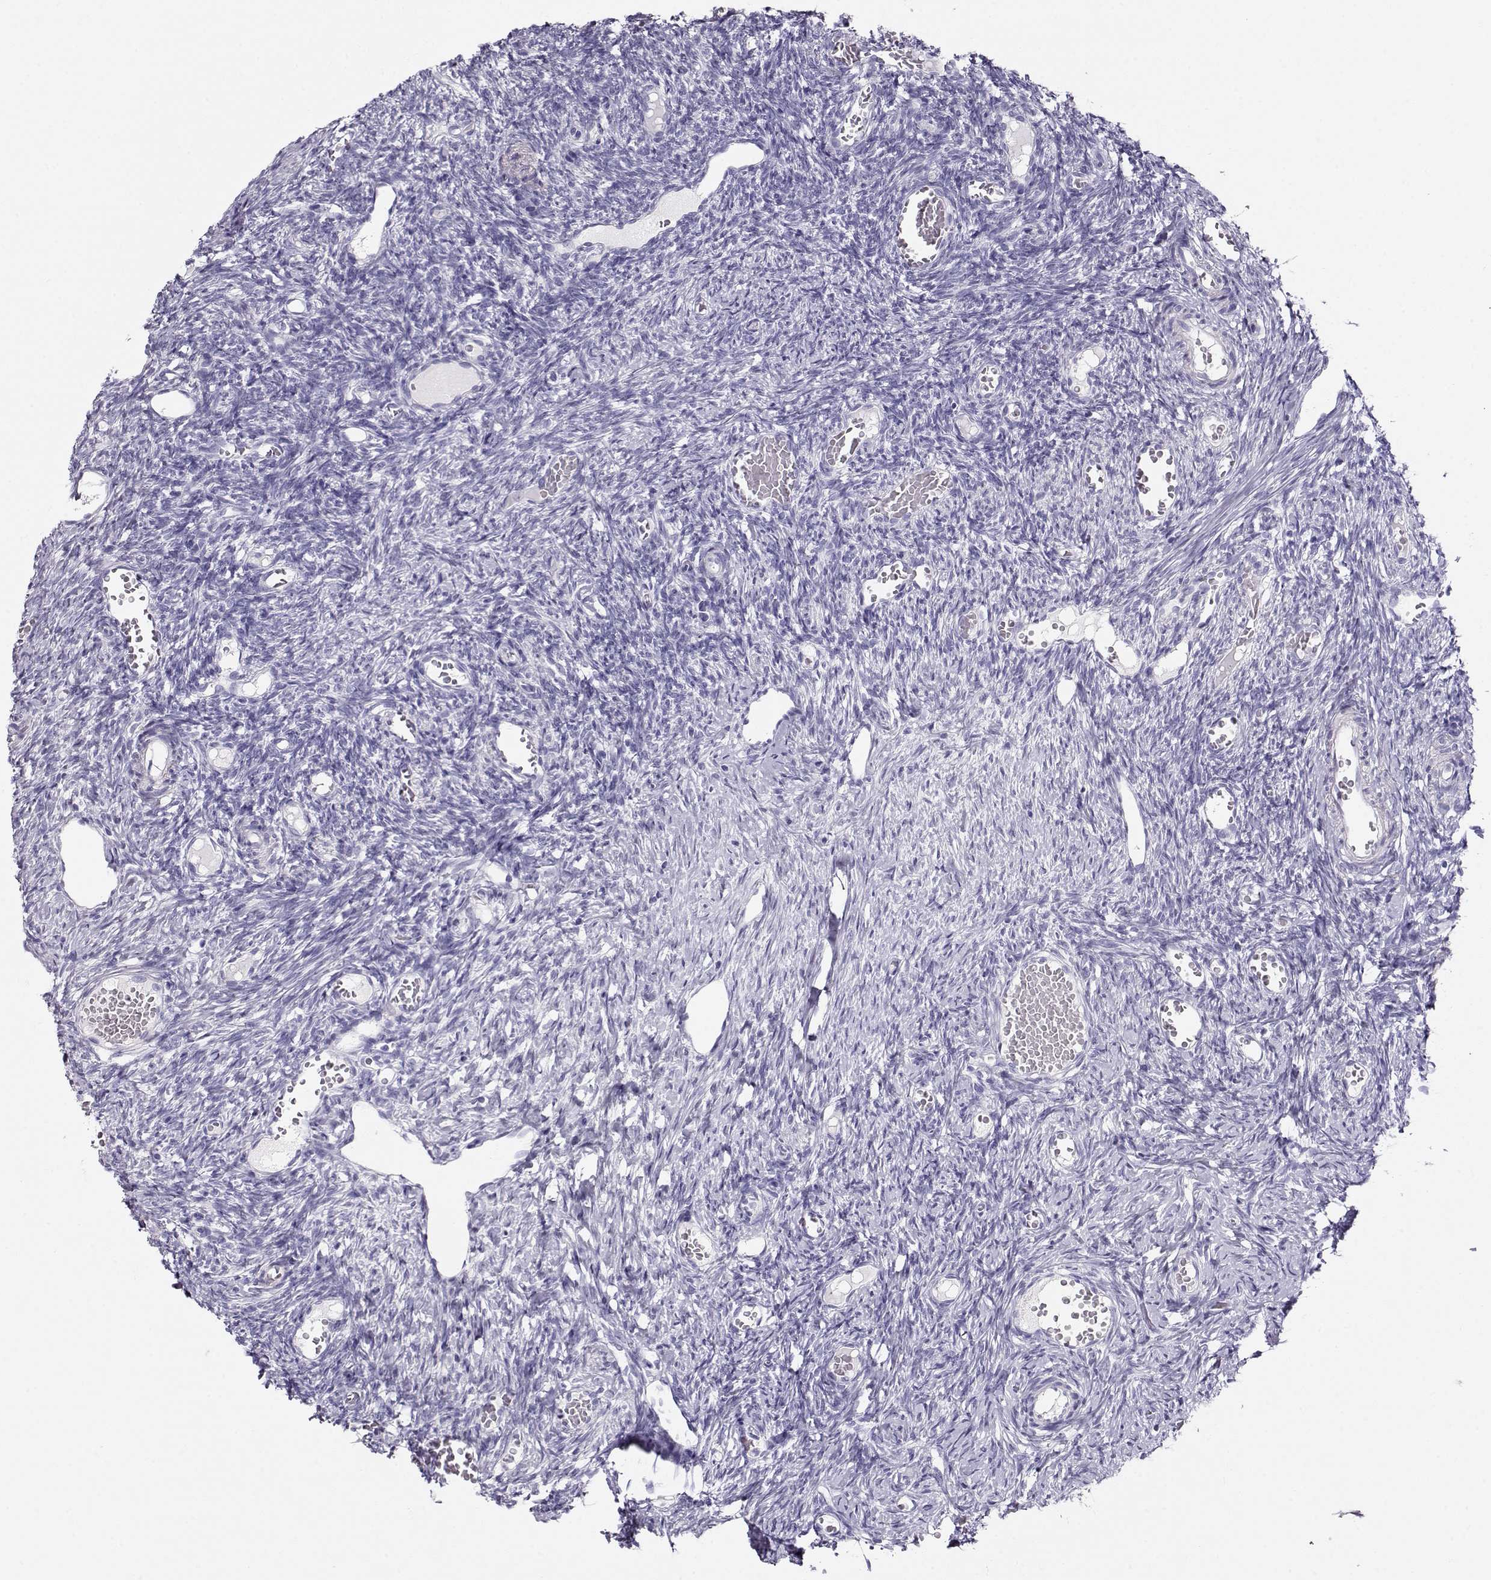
{"staining": {"intensity": "negative", "quantity": "none", "location": "none"}, "tissue": "ovary", "cell_type": "Follicle cells", "image_type": "normal", "snomed": [{"axis": "morphology", "description": "Normal tissue, NOS"}, {"axis": "topography", "description": "Ovary"}], "caption": "DAB immunohistochemical staining of normal human ovary displays no significant positivity in follicle cells.", "gene": "ACTN2", "patient": {"sex": "female", "age": 39}}